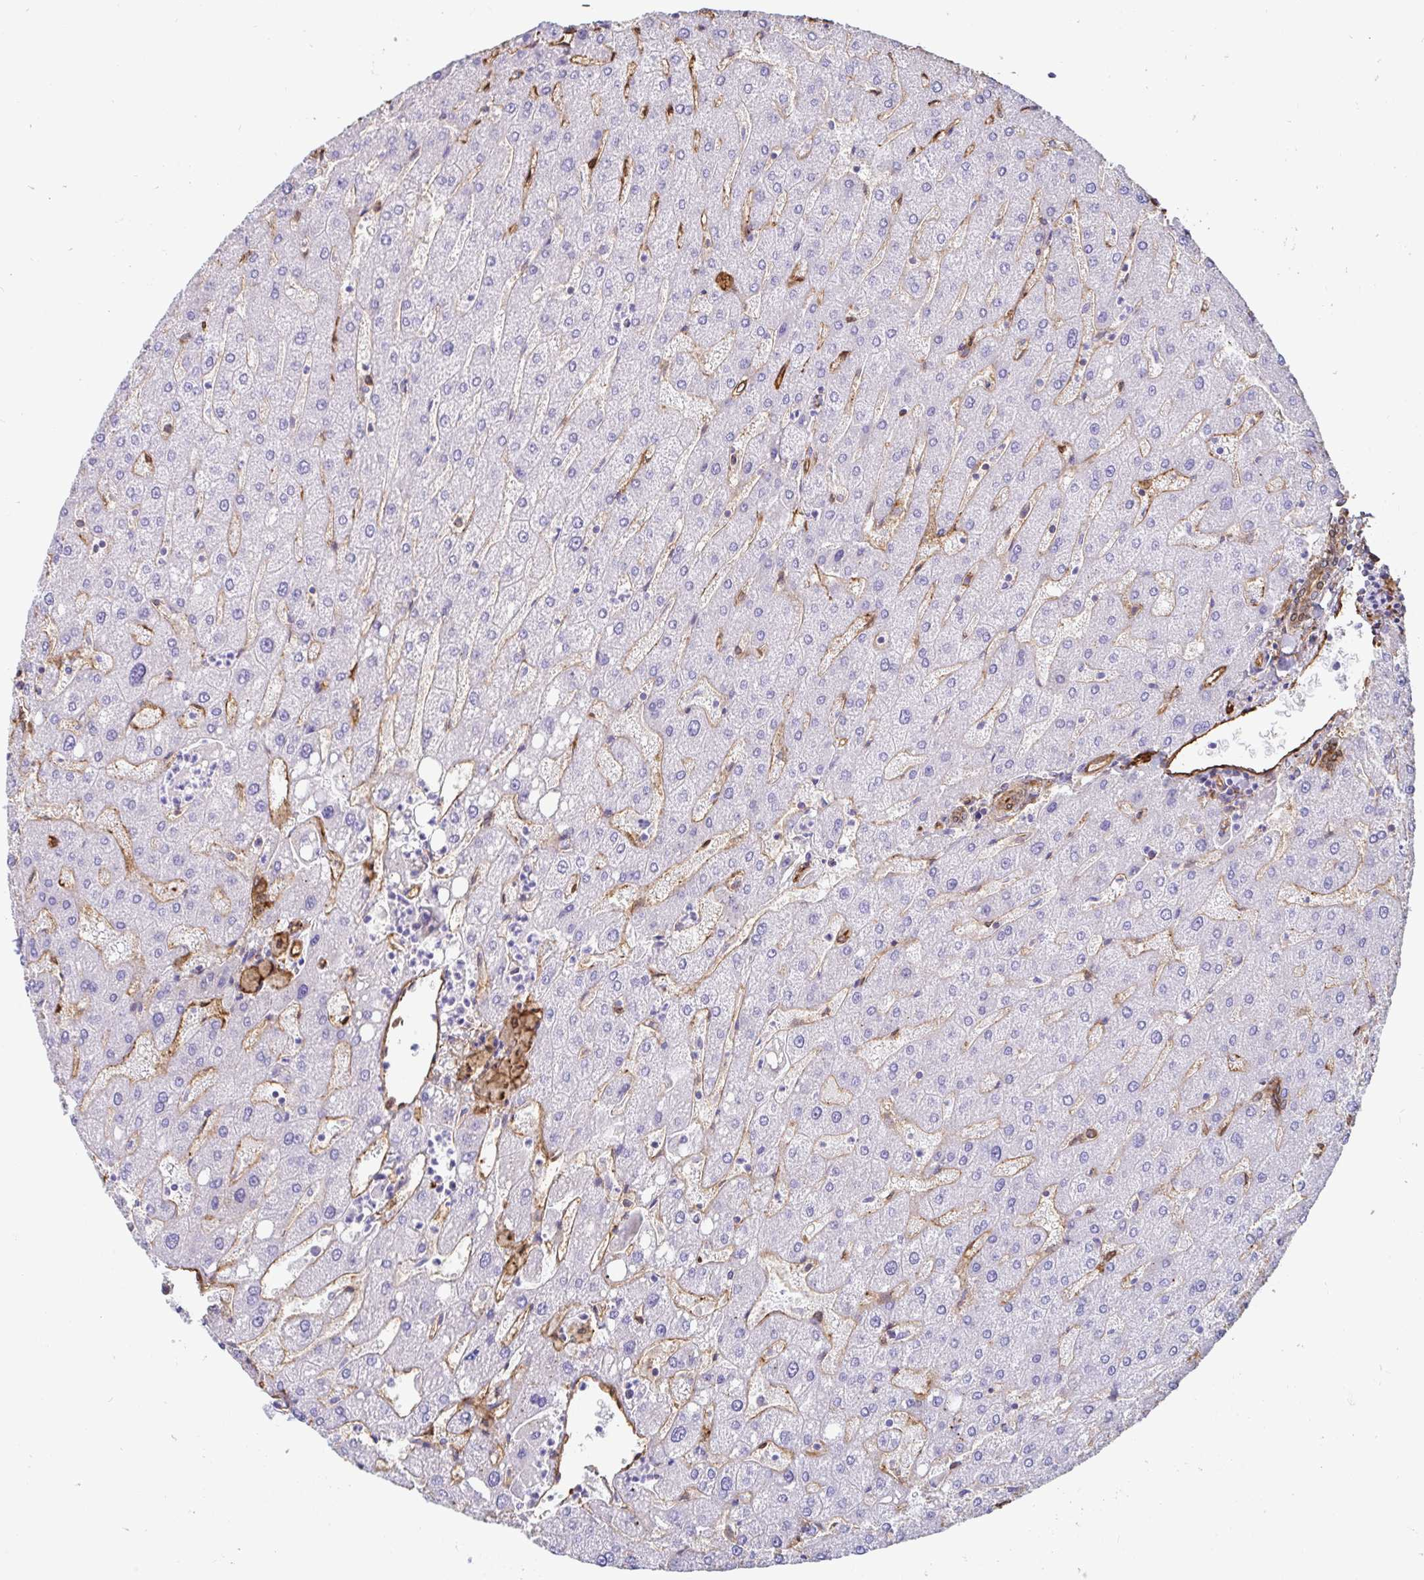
{"staining": {"intensity": "weak", "quantity": "<25%", "location": "cytoplasmic/membranous"}, "tissue": "liver", "cell_type": "Cholangiocytes", "image_type": "normal", "snomed": [{"axis": "morphology", "description": "Normal tissue, NOS"}, {"axis": "topography", "description": "Liver"}], "caption": "Immunohistochemistry photomicrograph of benign liver: liver stained with DAB exhibits no significant protein positivity in cholangiocytes.", "gene": "ANXA2", "patient": {"sex": "male", "age": 67}}